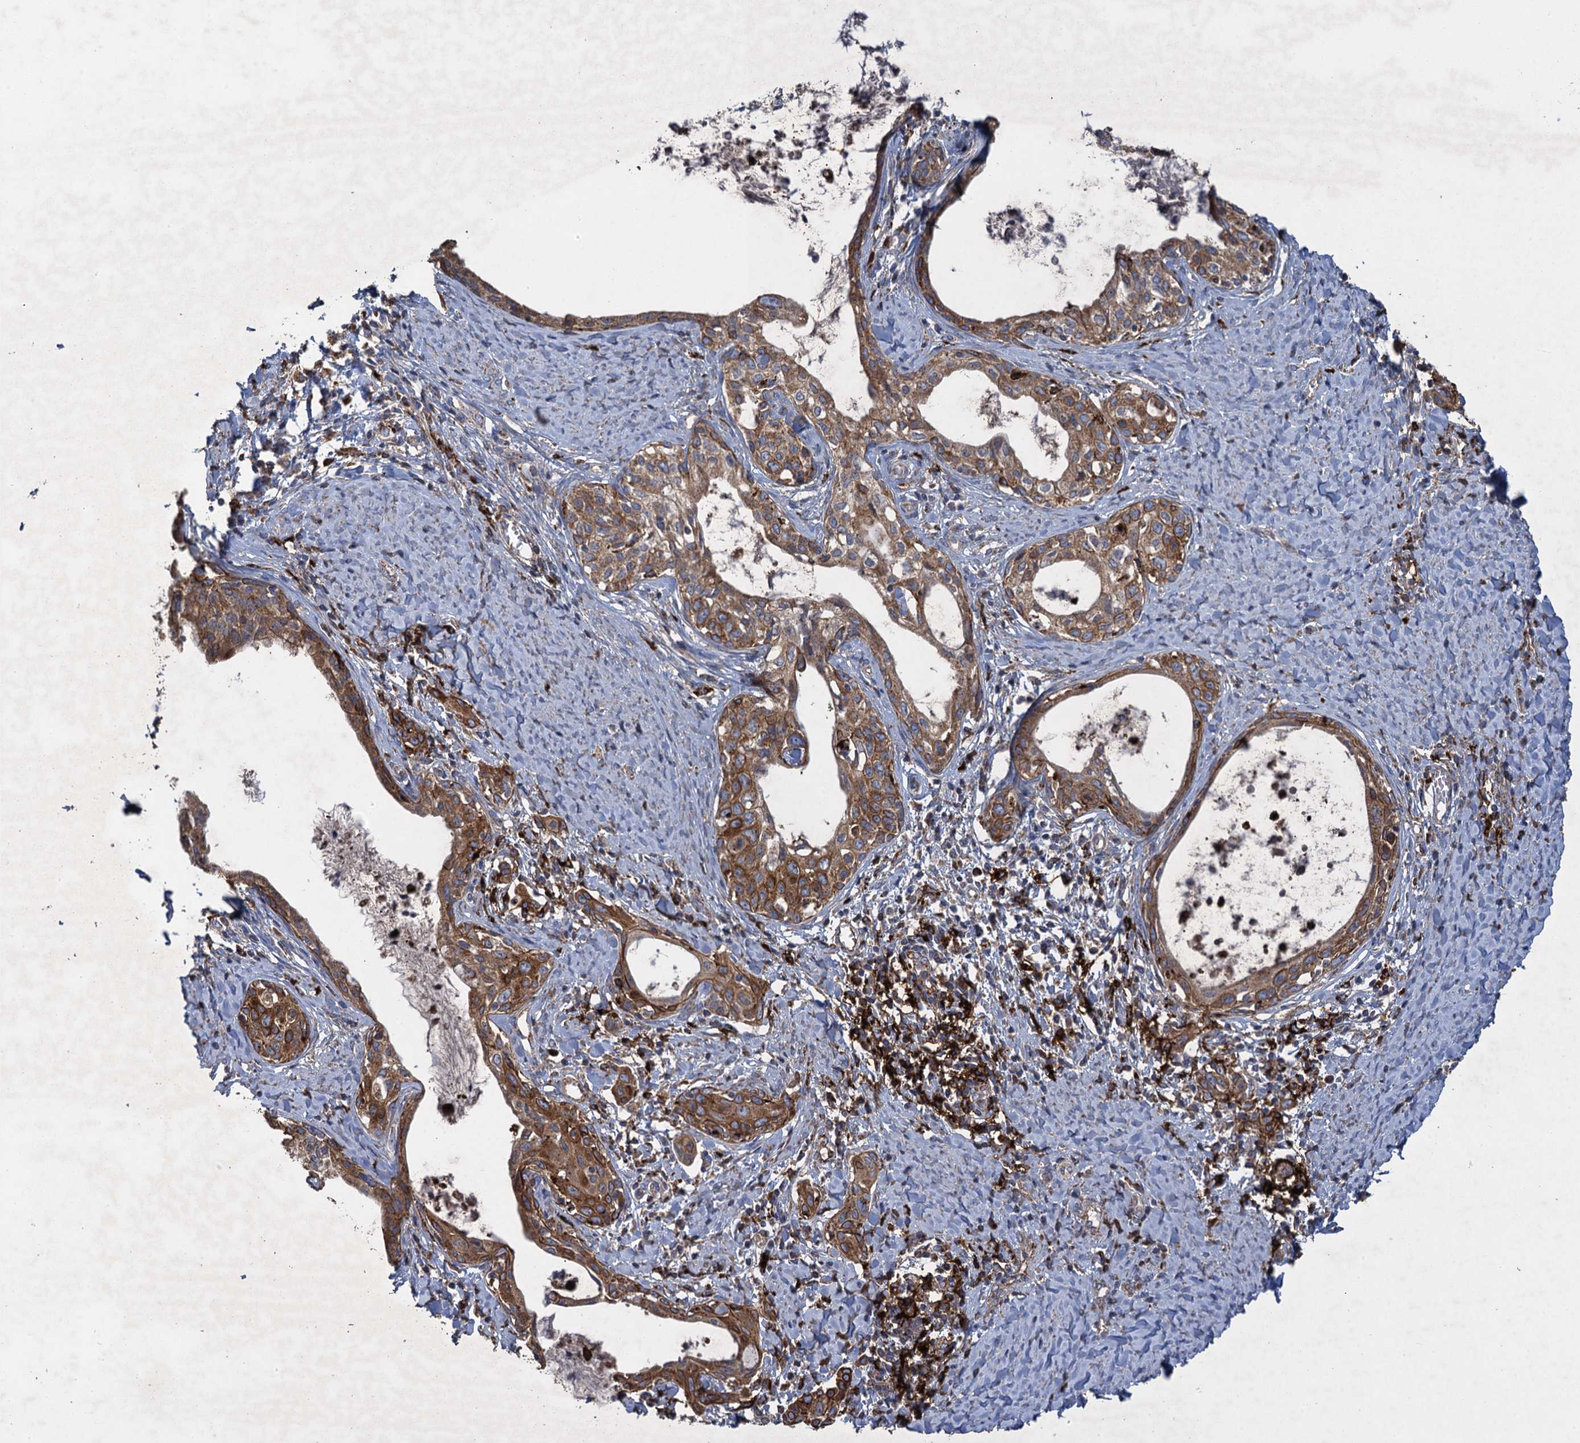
{"staining": {"intensity": "moderate", "quantity": ">75%", "location": "cytoplasmic/membranous"}, "tissue": "cervical cancer", "cell_type": "Tumor cells", "image_type": "cancer", "snomed": [{"axis": "morphology", "description": "Squamous cell carcinoma, NOS"}, {"axis": "morphology", "description": "Adenocarcinoma, NOS"}, {"axis": "topography", "description": "Cervix"}], "caption": "Cervical cancer stained with DAB immunohistochemistry (IHC) displays medium levels of moderate cytoplasmic/membranous staining in about >75% of tumor cells. The protein is stained brown, and the nuclei are stained in blue (DAB (3,3'-diaminobenzidine) IHC with brightfield microscopy, high magnification).", "gene": "TXNDC11", "patient": {"sex": "female", "age": 52}}